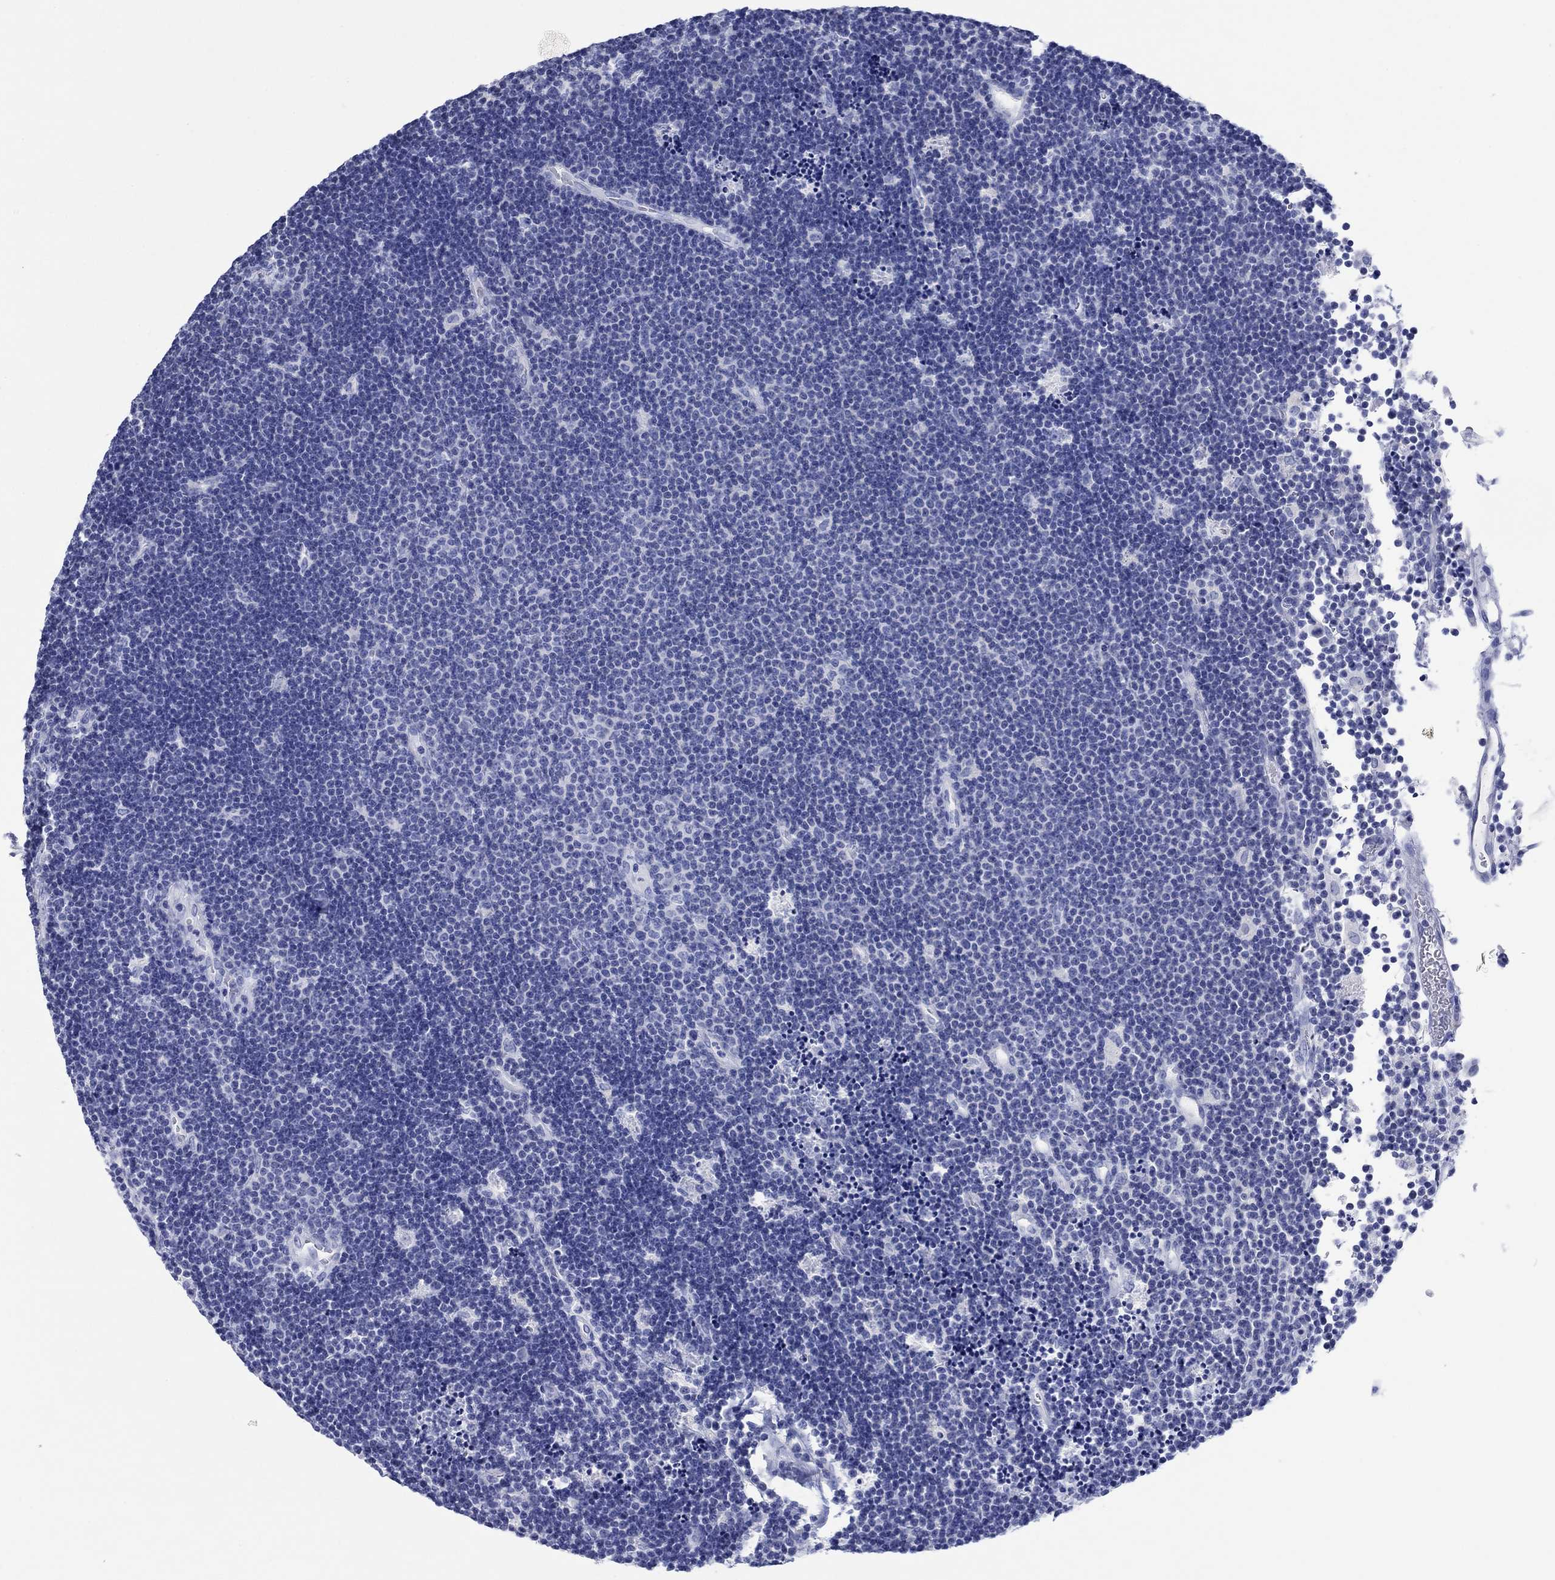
{"staining": {"intensity": "negative", "quantity": "none", "location": "none"}, "tissue": "lymphoma", "cell_type": "Tumor cells", "image_type": "cancer", "snomed": [{"axis": "morphology", "description": "Malignant lymphoma, non-Hodgkin's type, Low grade"}, {"axis": "topography", "description": "Brain"}], "caption": "Tumor cells are negative for protein expression in human malignant lymphoma, non-Hodgkin's type (low-grade).", "gene": "HCRT", "patient": {"sex": "female", "age": 66}}